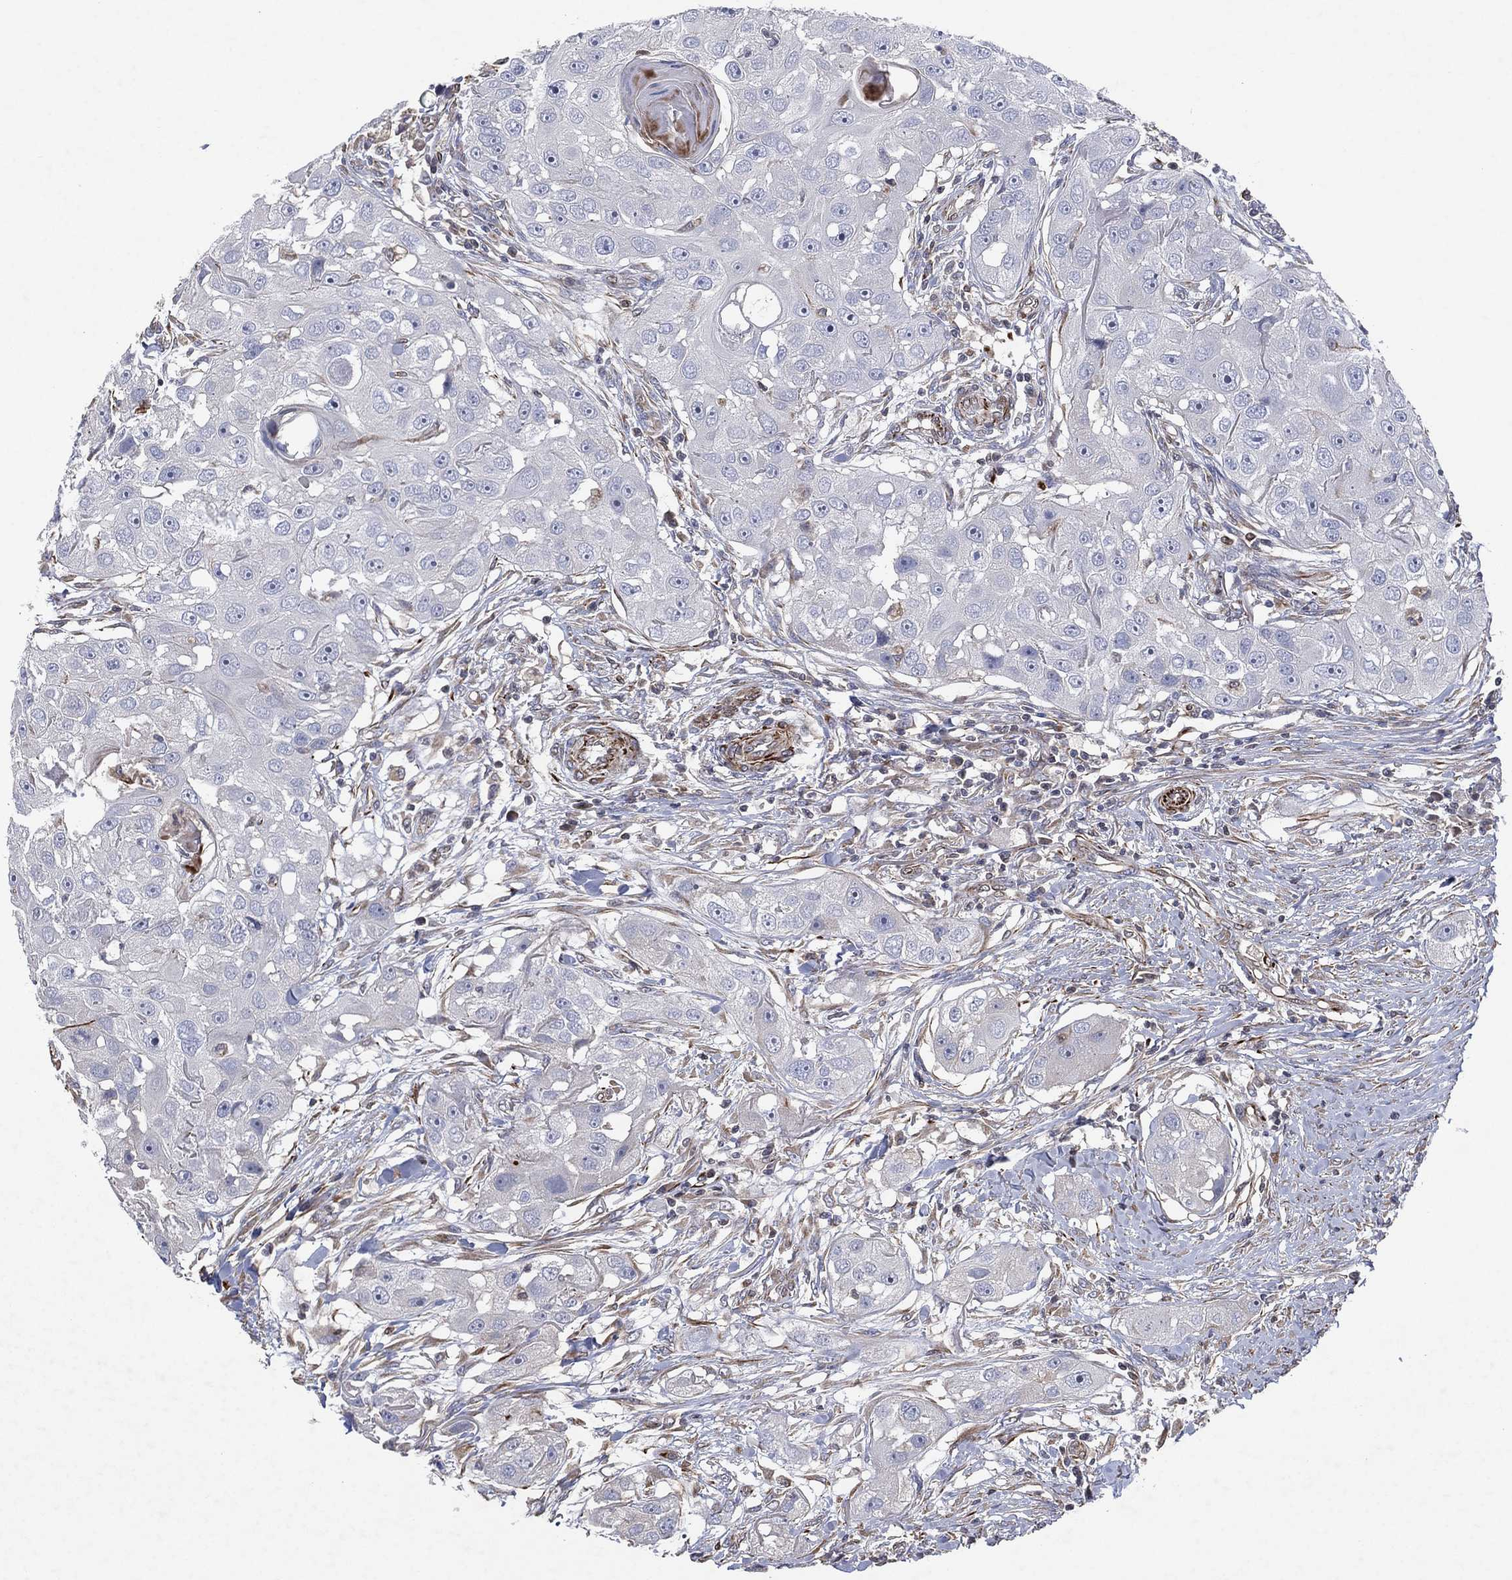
{"staining": {"intensity": "negative", "quantity": "none", "location": "none"}, "tissue": "head and neck cancer", "cell_type": "Tumor cells", "image_type": "cancer", "snomed": [{"axis": "morphology", "description": "Squamous cell carcinoma, NOS"}, {"axis": "topography", "description": "Head-Neck"}], "caption": "Tumor cells are negative for brown protein staining in head and neck squamous cell carcinoma.", "gene": "FLI1", "patient": {"sex": "male", "age": 51}}